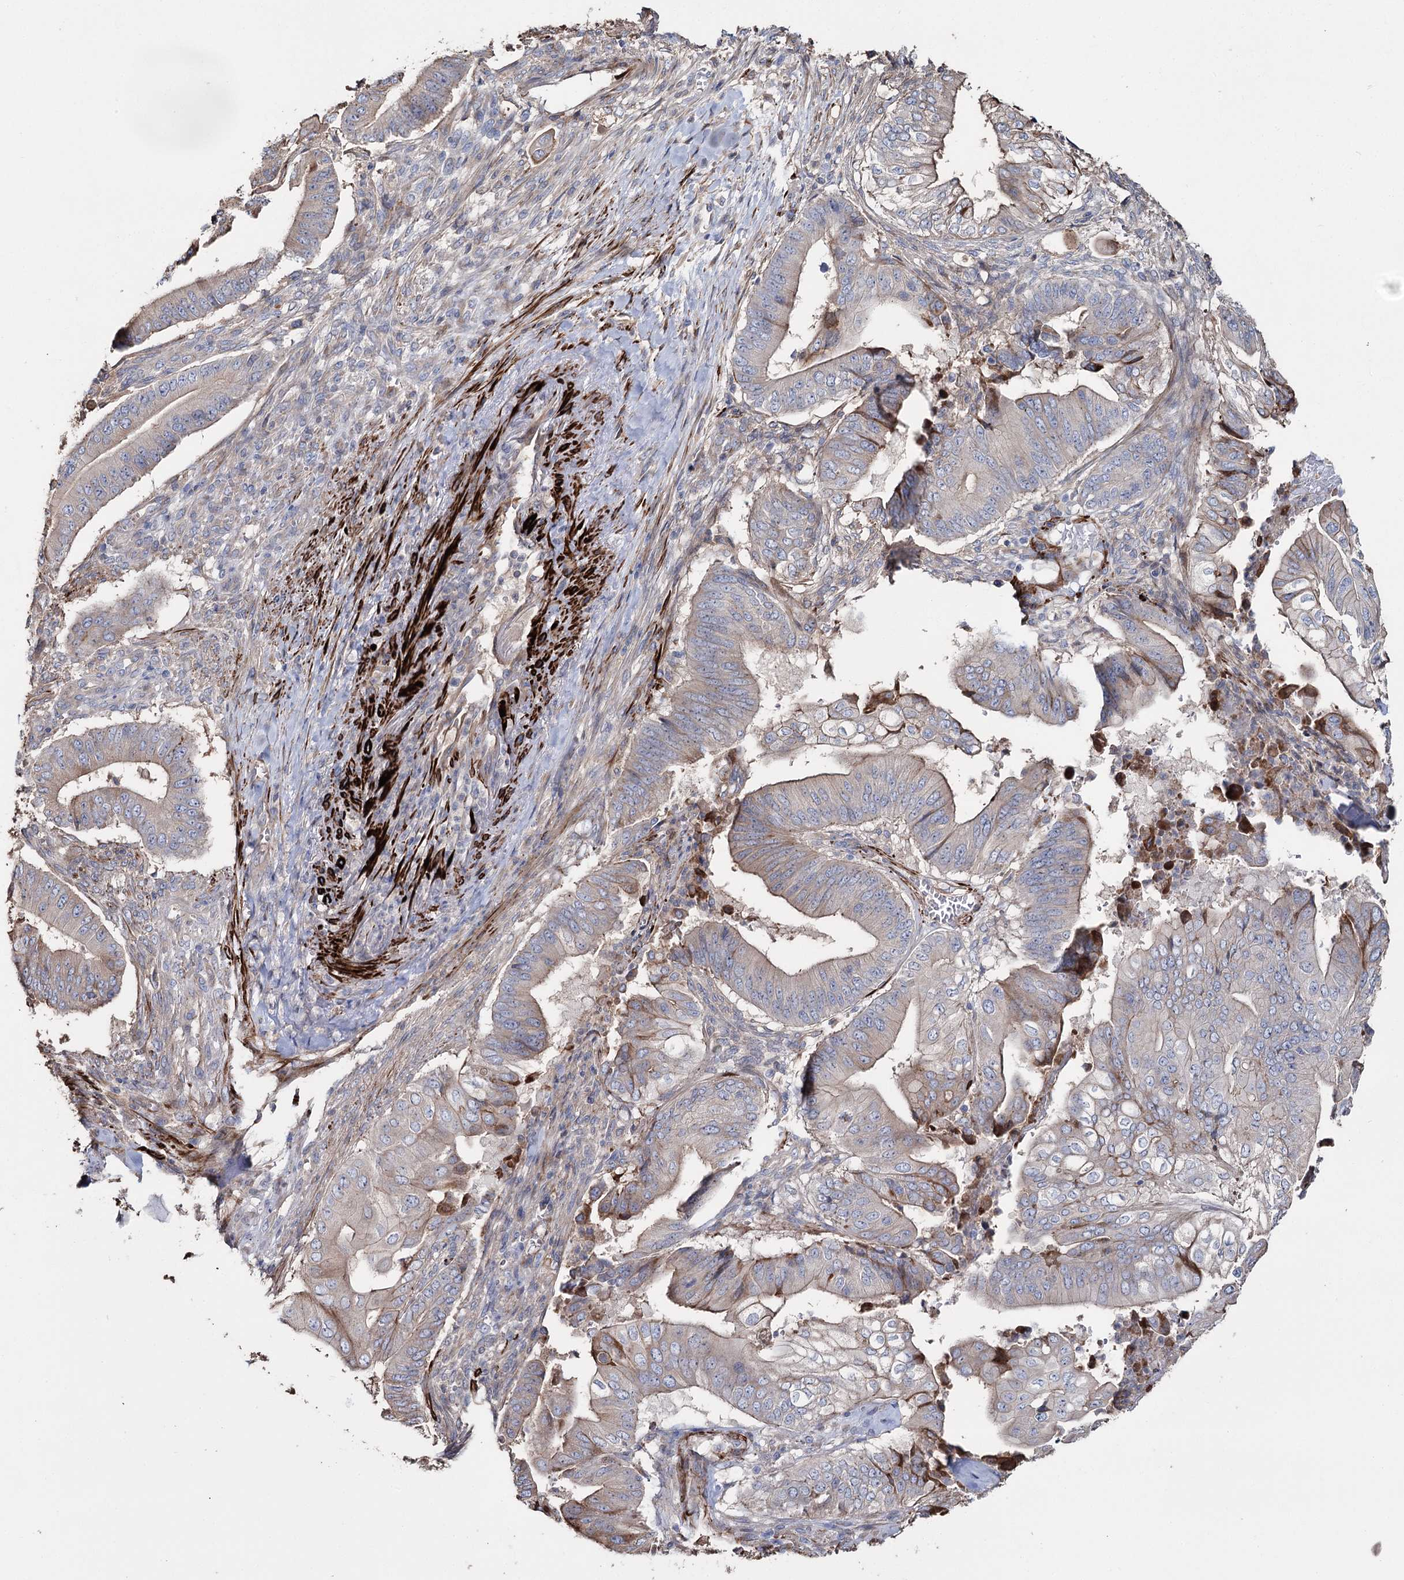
{"staining": {"intensity": "moderate", "quantity": "<25%", "location": "cytoplasmic/membranous"}, "tissue": "pancreatic cancer", "cell_type": "Tumor cells", "image_type": "cancer", "snomed": [{"axis": "morphology", "description": "Adenocarcinoma, NOS"}, {"axis": "topography", "description": "Pancreas"}], "caption": "A brown stain labels moderate cytoplasmic/membranous positivity of a protein in pancreatic cancer (adenocarcinoma) tumor cells.", "gene": "SUMF1", "patient": {"sex": "female", "age": 77}}